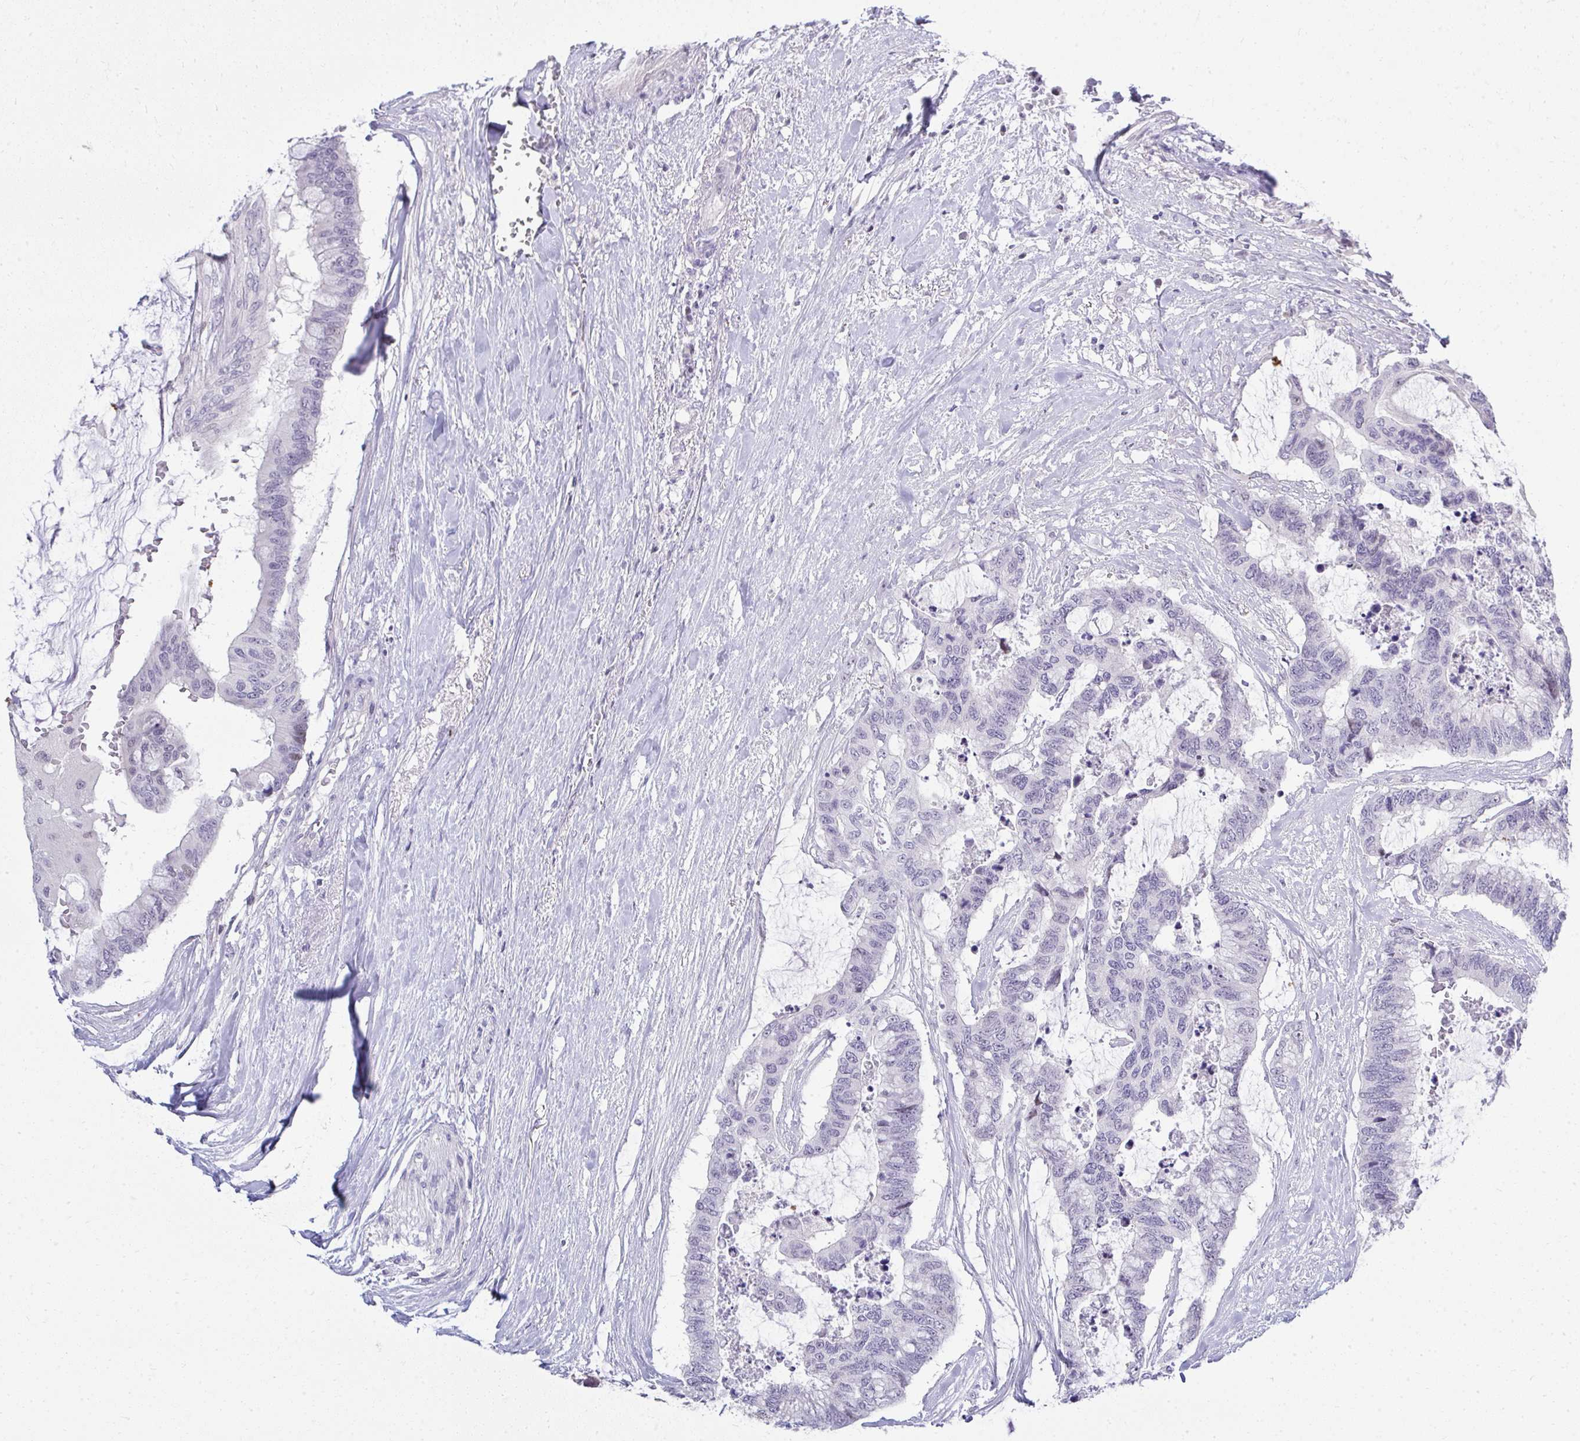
{"staining": {"intensity": "negative", "quantity": "none", "location": "none"}, "tissue": "colorectal cancer", "cell_type": "Tumor cells", "image_type": "cancer", "snomed": [{"axis": "morphology", "description": "Adenocarcinoma, NOS"}, {"axis": "topography", "description": "Rectum"}], "caption": "Photomicrograph shows no protein staining in tumor cells of colorectal cancer tissue.", "gene": "EID3", "patient": {"sex": "female", "age": 59}}